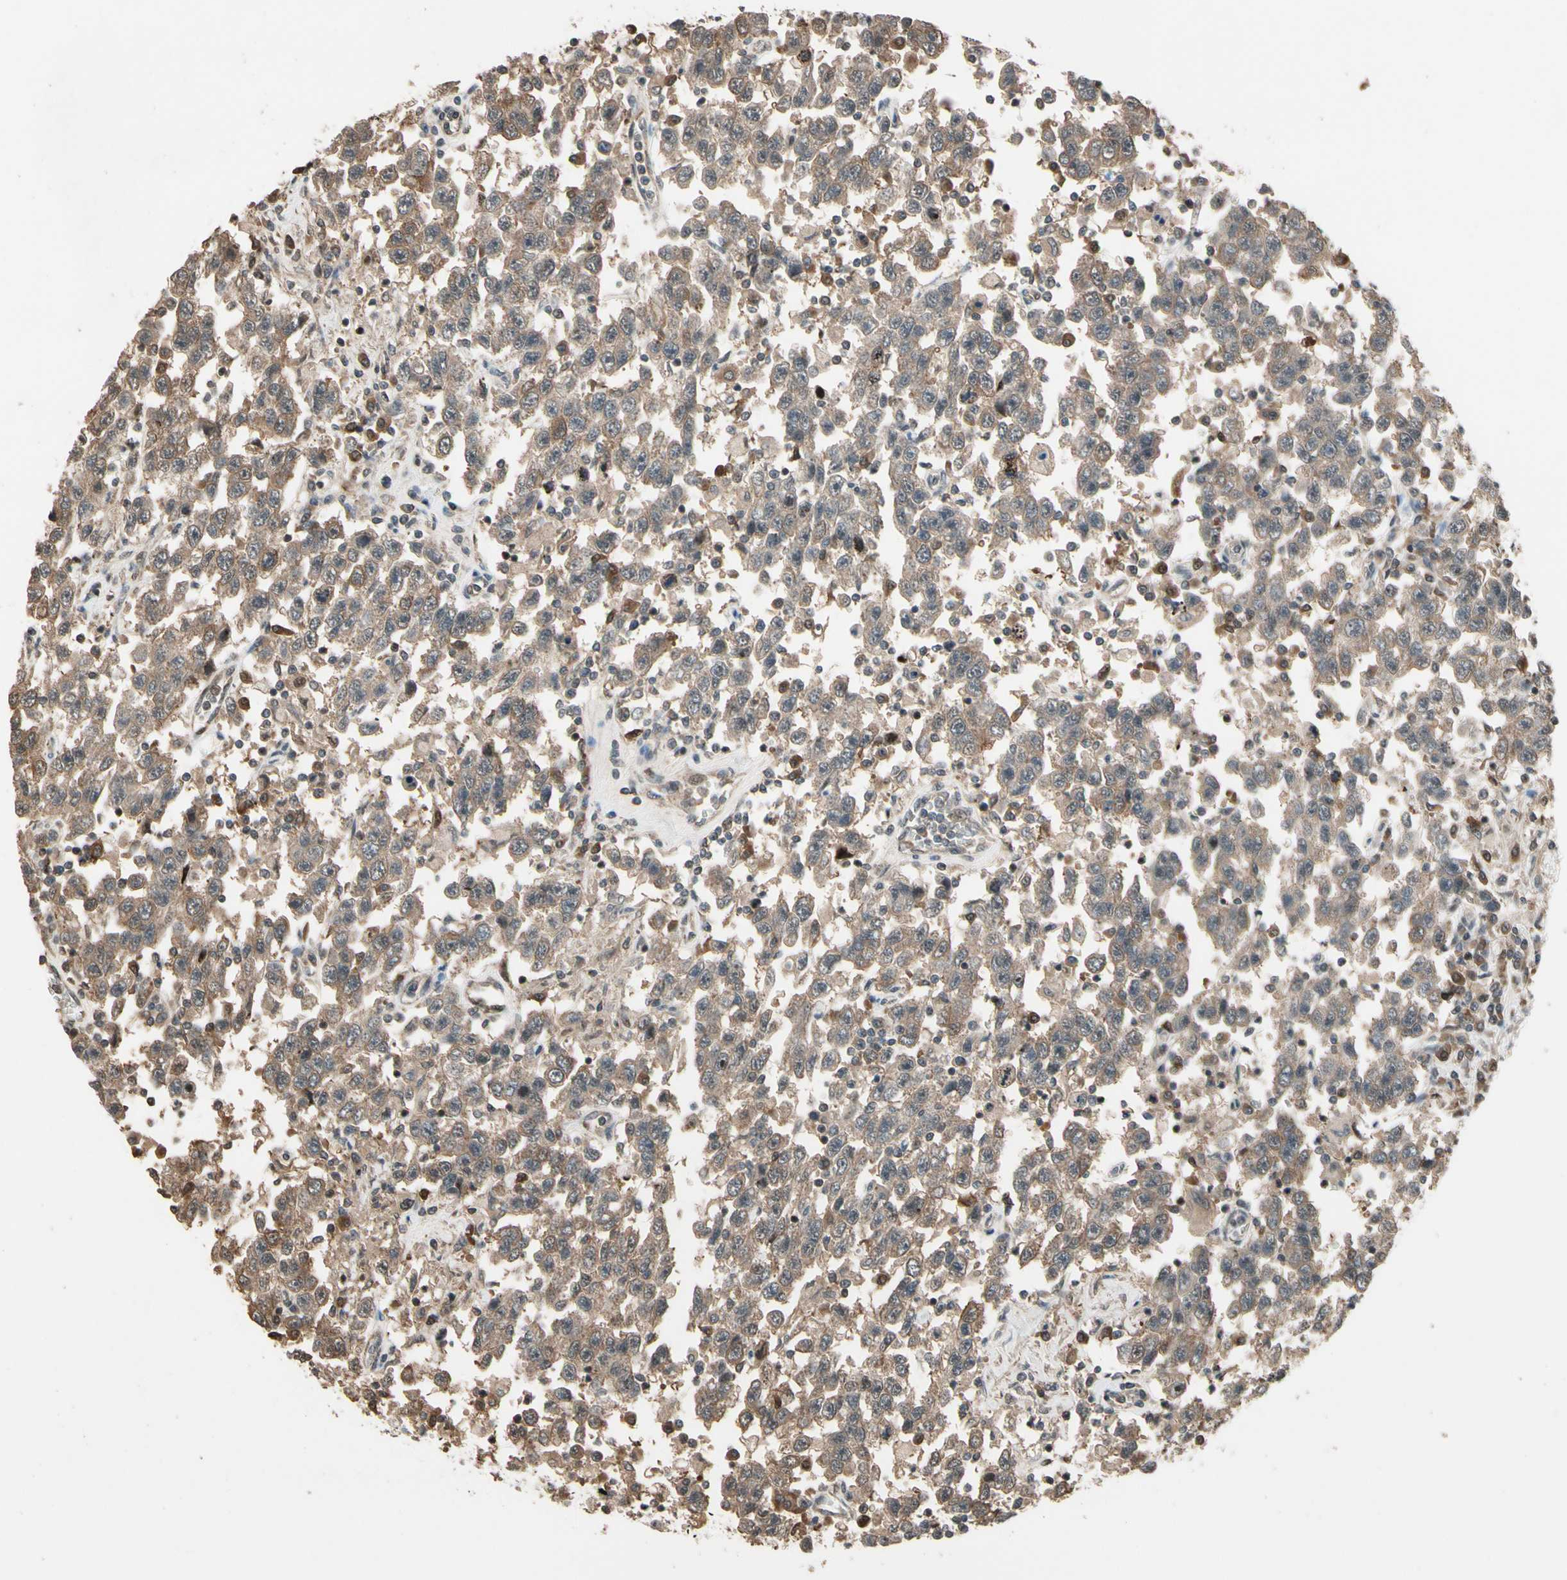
{"staining": {"intensity": "weak", "quantity": ">75%", "location": "cytoplasmic/membranous"}, "tissue": "testis cancer", "cell_type": "Tumor cells", "image_type": "cancer", "snomed": [{"axis": "morphology", "description": "Seminoma, NOS"}, {"axis": "topography", "description": "Testis"}], "caption": "Human testis seminoma stained with a protein marker exhibits weak staining in tumor cells.", "gene": "CSF1R", "patient": {"sex": "male", "age": 41}}